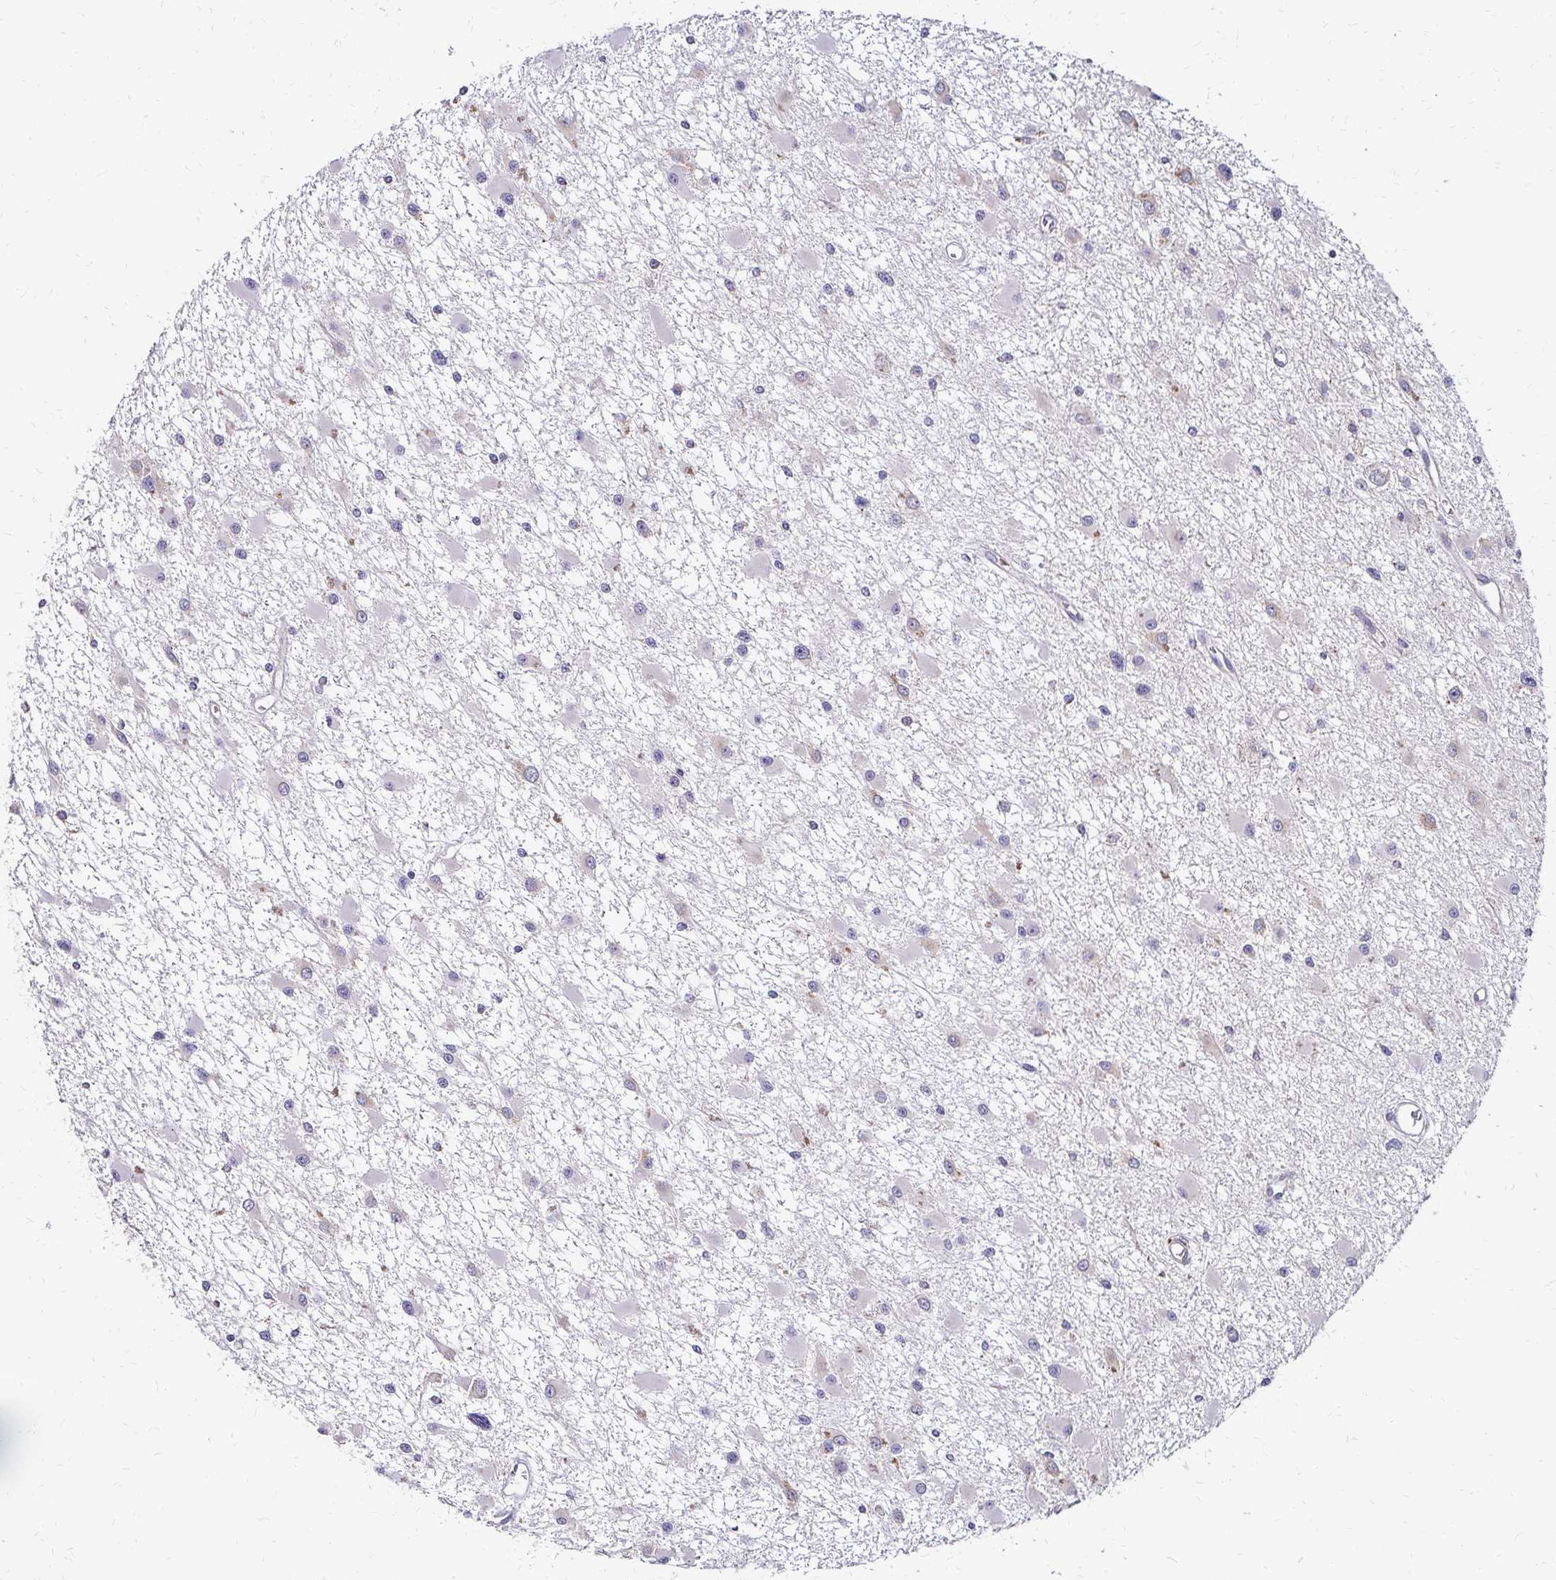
{"staining": {"intensity": "negative", "quantity": "none", "location": "none"}, "tissue": "glioma", "cell_type": "Tumor cells", "image_type": "cancer", "snomed": [{"axis": "morphology", "description": "Glioma, malignant, High grade"}, {"axis": "topography", "description": "Brain"}], "caption": "High power microscopy image of an IHC histopathology image of malignant glioma (high-grade), revealing no significant expression in tumor cells.", "gene": "IDUA", "patient": {"sex": "male", "age": 54}}